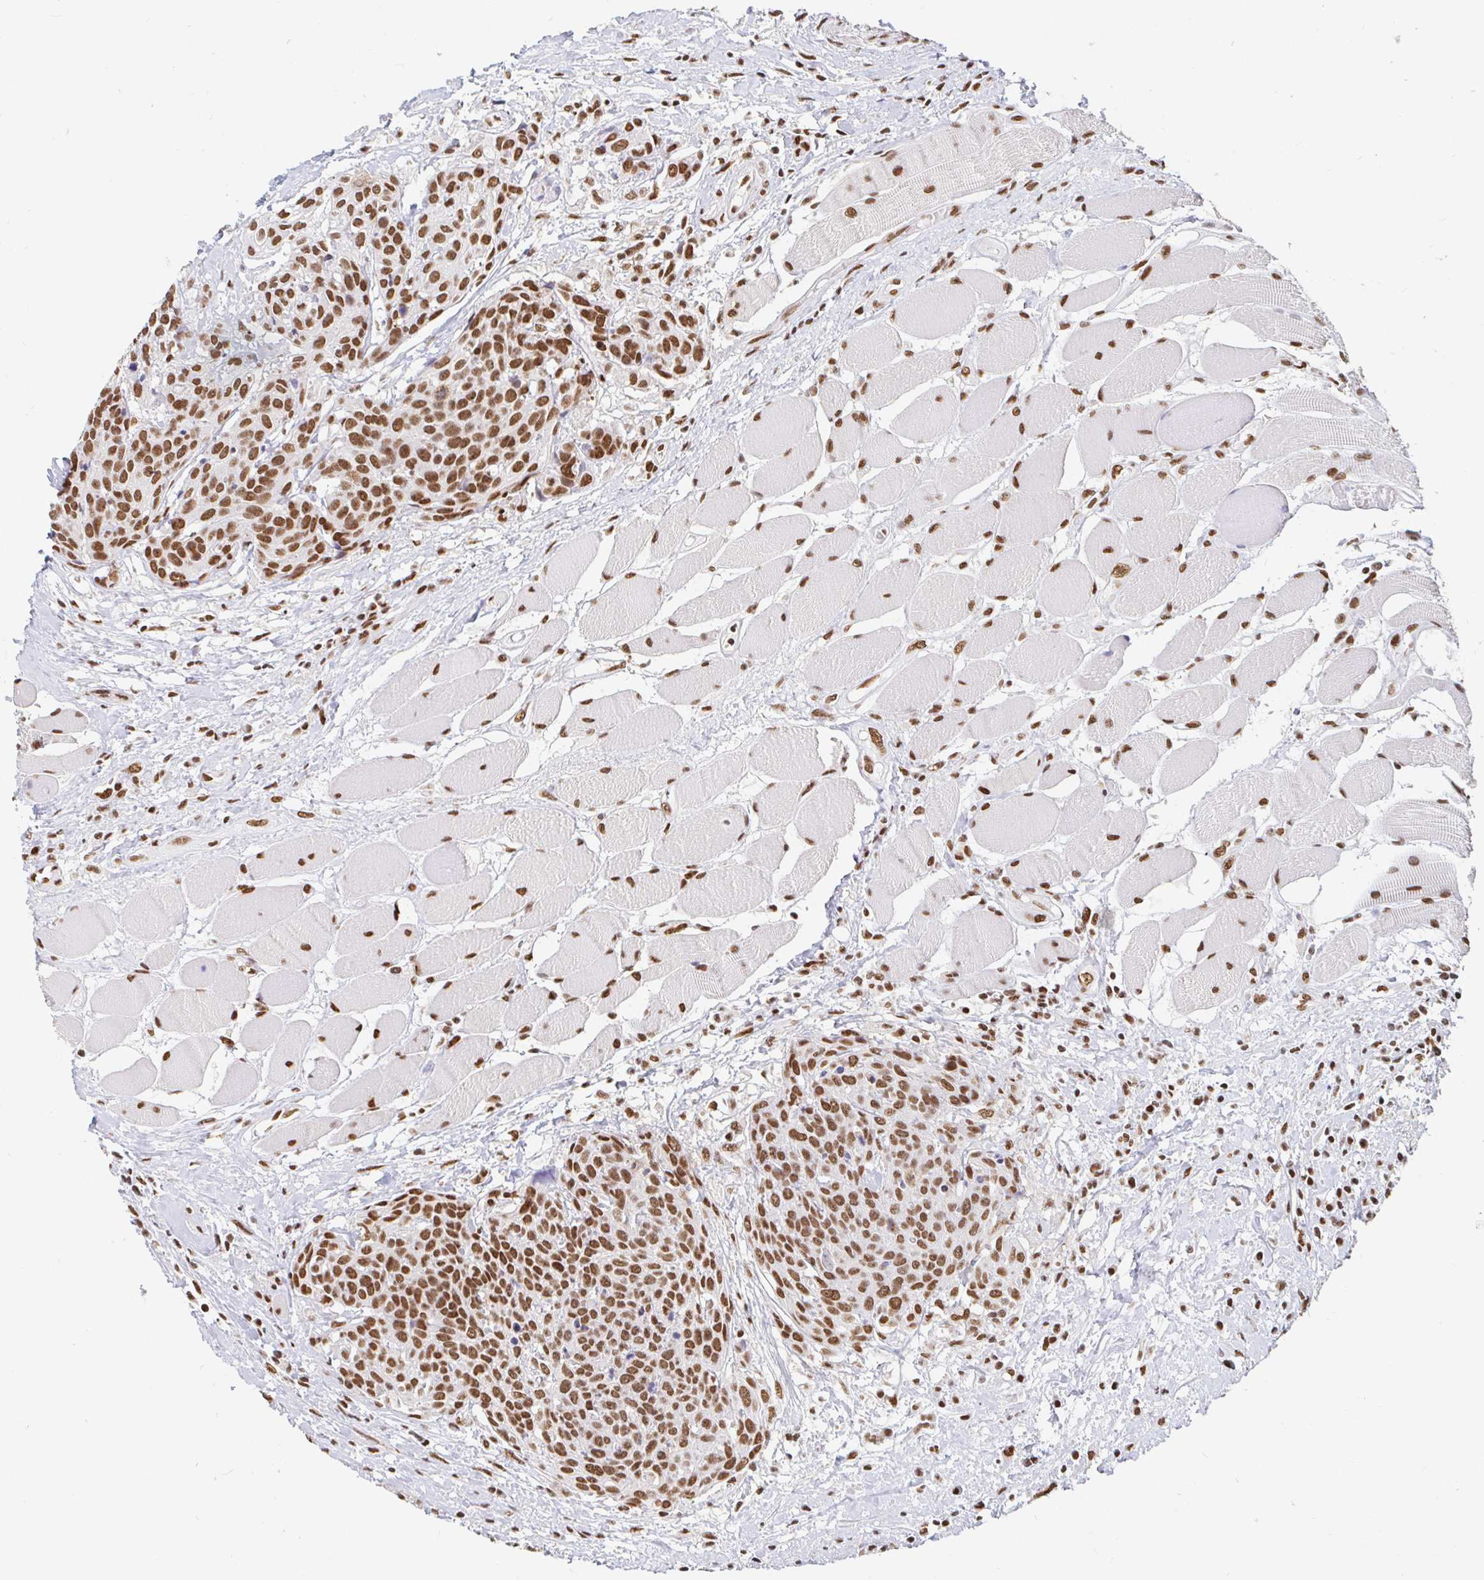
{"staining": {"intensity": "moderate", "quantity": ">75%", "location": "nuclear"}, "tissue": "head and neck cancer", "cell_type": "Tumor cells", "image_type": "cancer", "snomed": [{"axis": "morphology", "description": "Squamous cell carcinoma, NOS"}, {"axis": "topography", "description": "Oral tissue"}, {"axis": "topography", "description": "Head-Neck"}], "caption": "Protein expression analysis of head and neck cancer demonstrates moderate nuclear positivity in about >75% of tumor cells. Immunohistochemistry stains the protein in brown and the nuclei are stained blue.", "gene": "RBMX", "patient": {"sex": "male", "age": 64}}